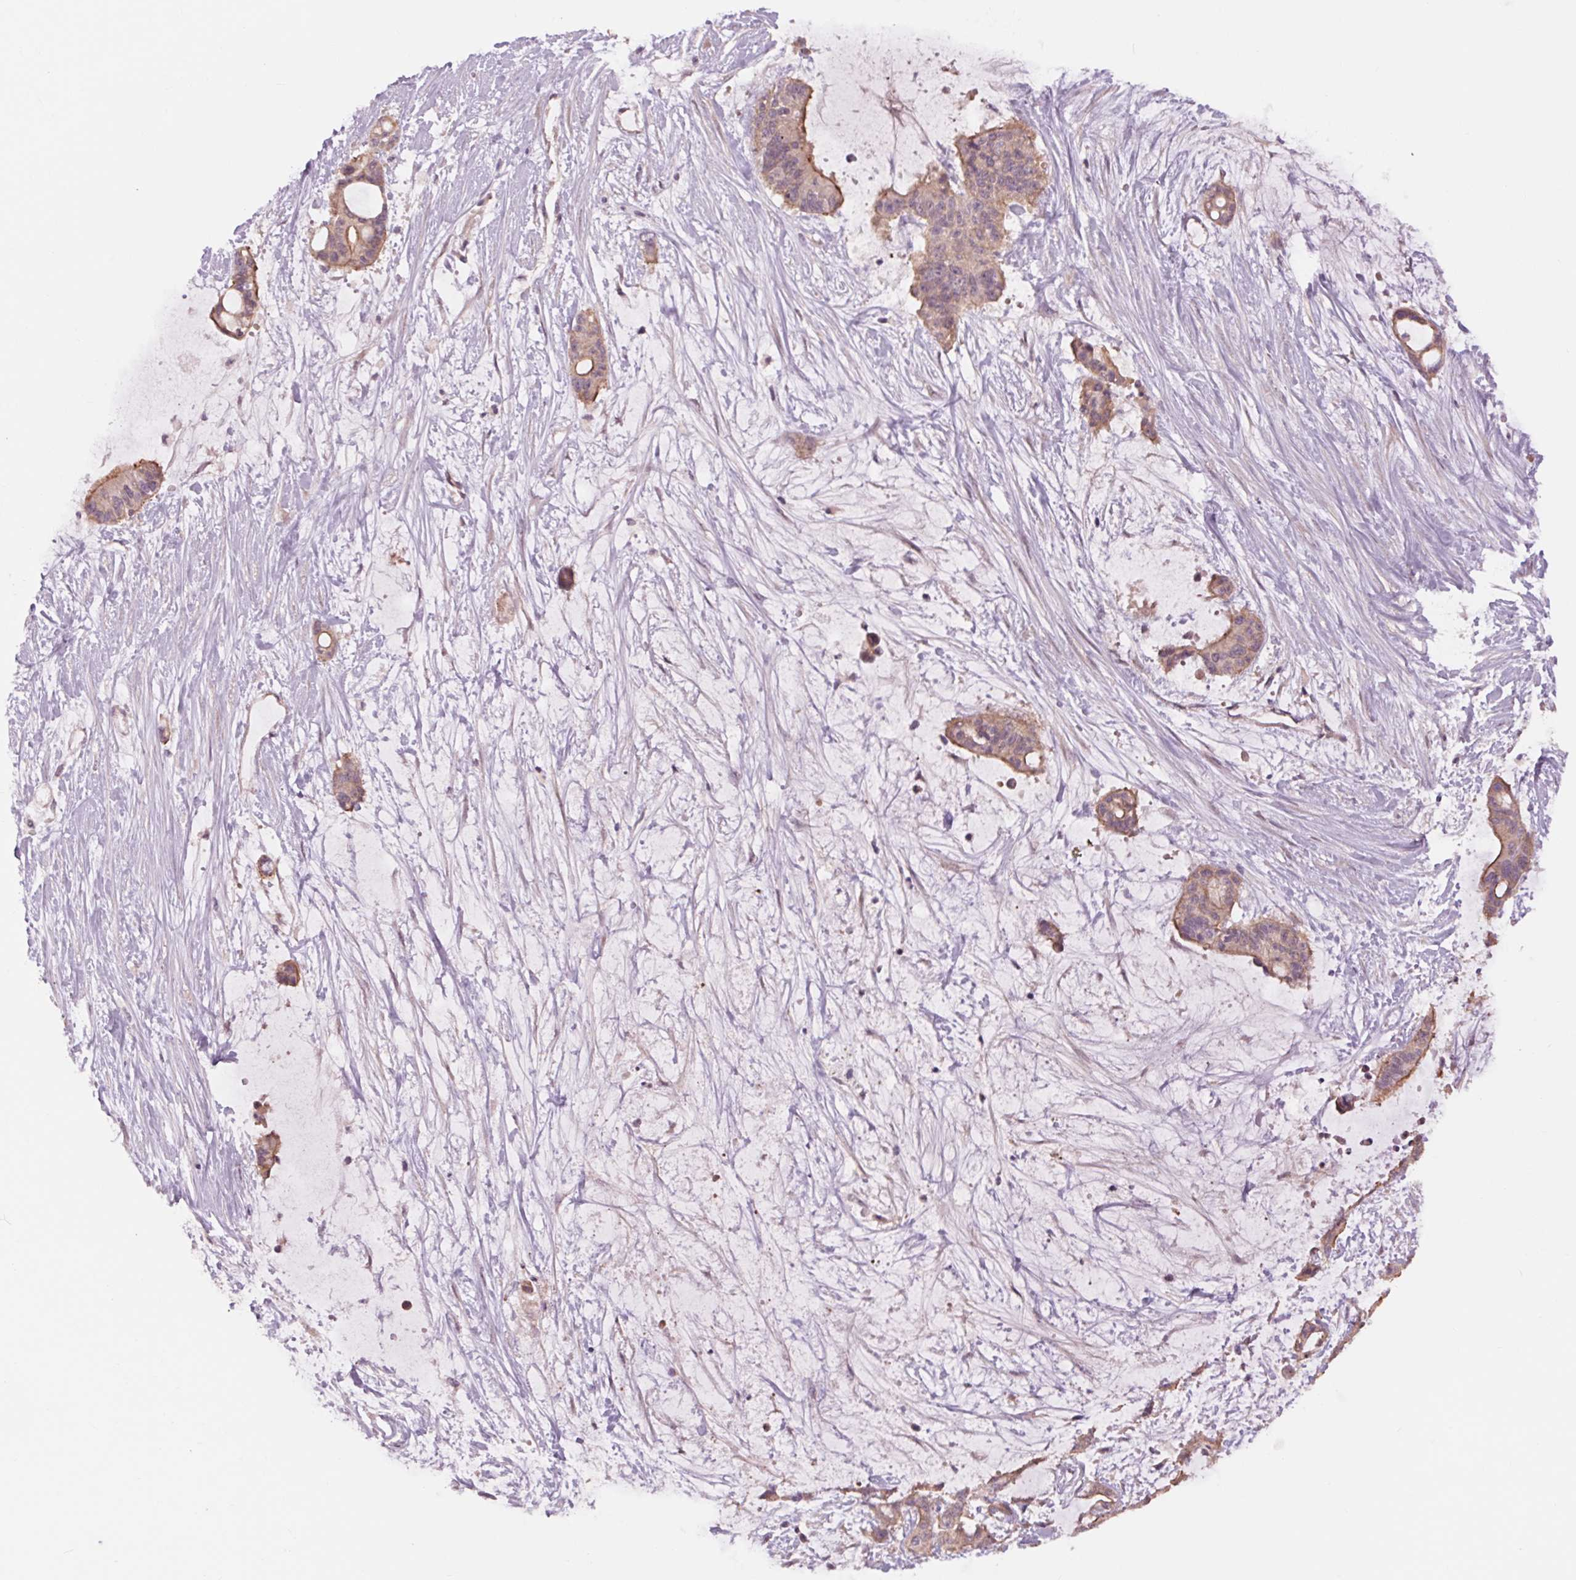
{"staining": {"intensity": "moderate", "quantity": "<25%", "location": "cytoplasmic/membranous"}, "tissue": "liver cancer", "cell_type": "Tumor cells", "image_type": "cancer", "snomed": [{"axis": "morphology", "description": "Normal tissue, NOS"}, {"axis": "morphology", "description": "Cholangiocarcinoma"}, {"axis": "topography", "description": "Liver"}, {"axis": "topography", "description": "Peripheral nerve tissue"}], "caption": "Moderate cytoplasmic/membranous protein positivity is present in approximately <25% of tumor cells in liver cancer. (brown staining indicates protein expression, while blue staining denotes nuclei).", "gene": "SH3RF2", "patient": {"sex": "female", "age": 73}}